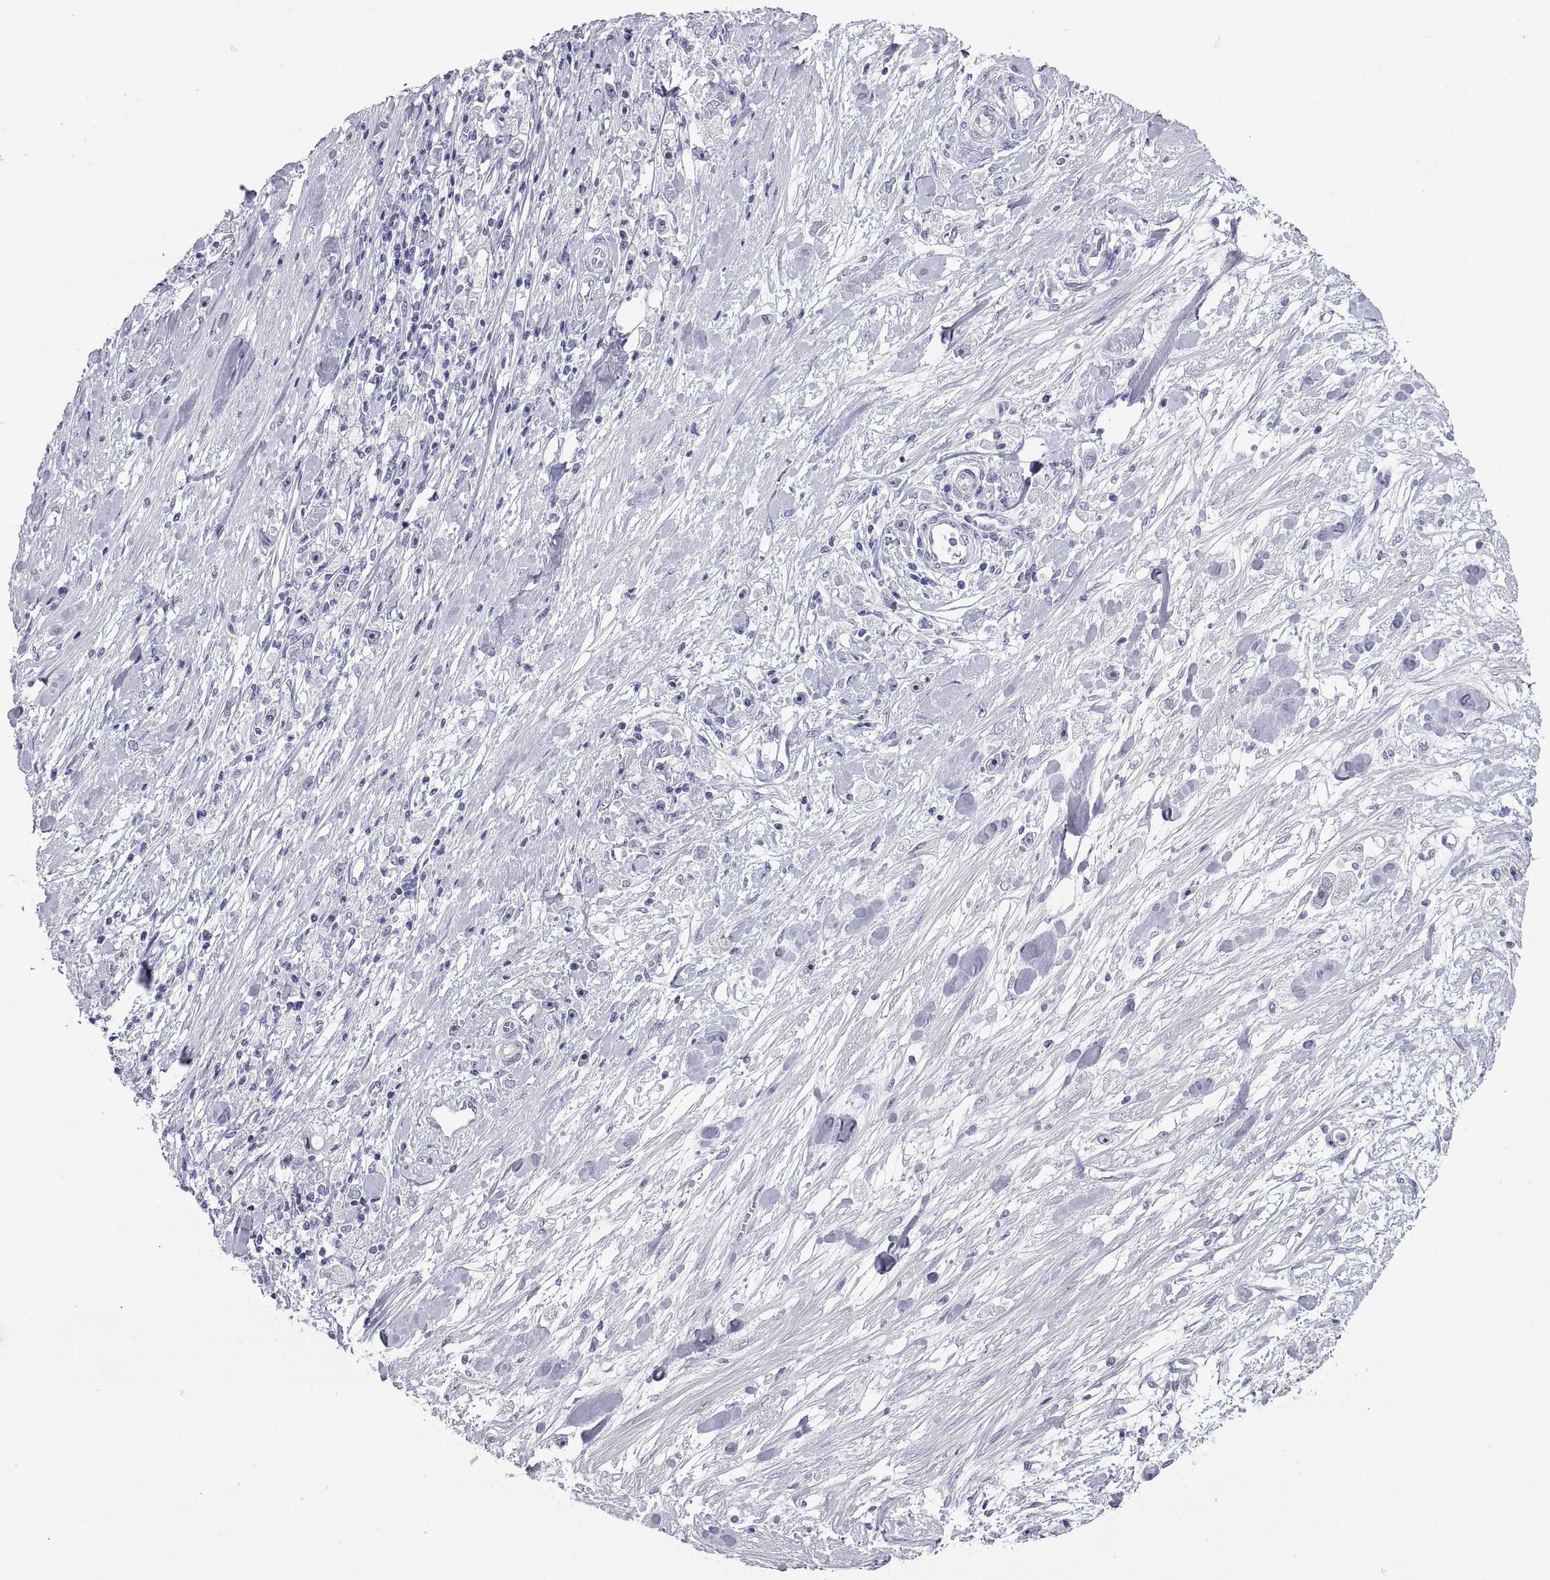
{"staining": {"intensity": "negative", "quantity": "none", "location": "none"}, "tissue": "stomach cancer", "cell_type": "Tumor cells", "image_type": "cancer", "snomed": [{"axis": "morphology", "description": "Adenocarcinoma, NOS"}, {"axis": "topography", "description": "Stomach"}], "caption": "Immunohistochemistry histopathology image of stomach cancer (adenocarcinoma) stained for a protein (brown), which exhibits no expression in tumor cells.", "gene": "VSX2", "patient": {"sex": "female", "age": 59}}